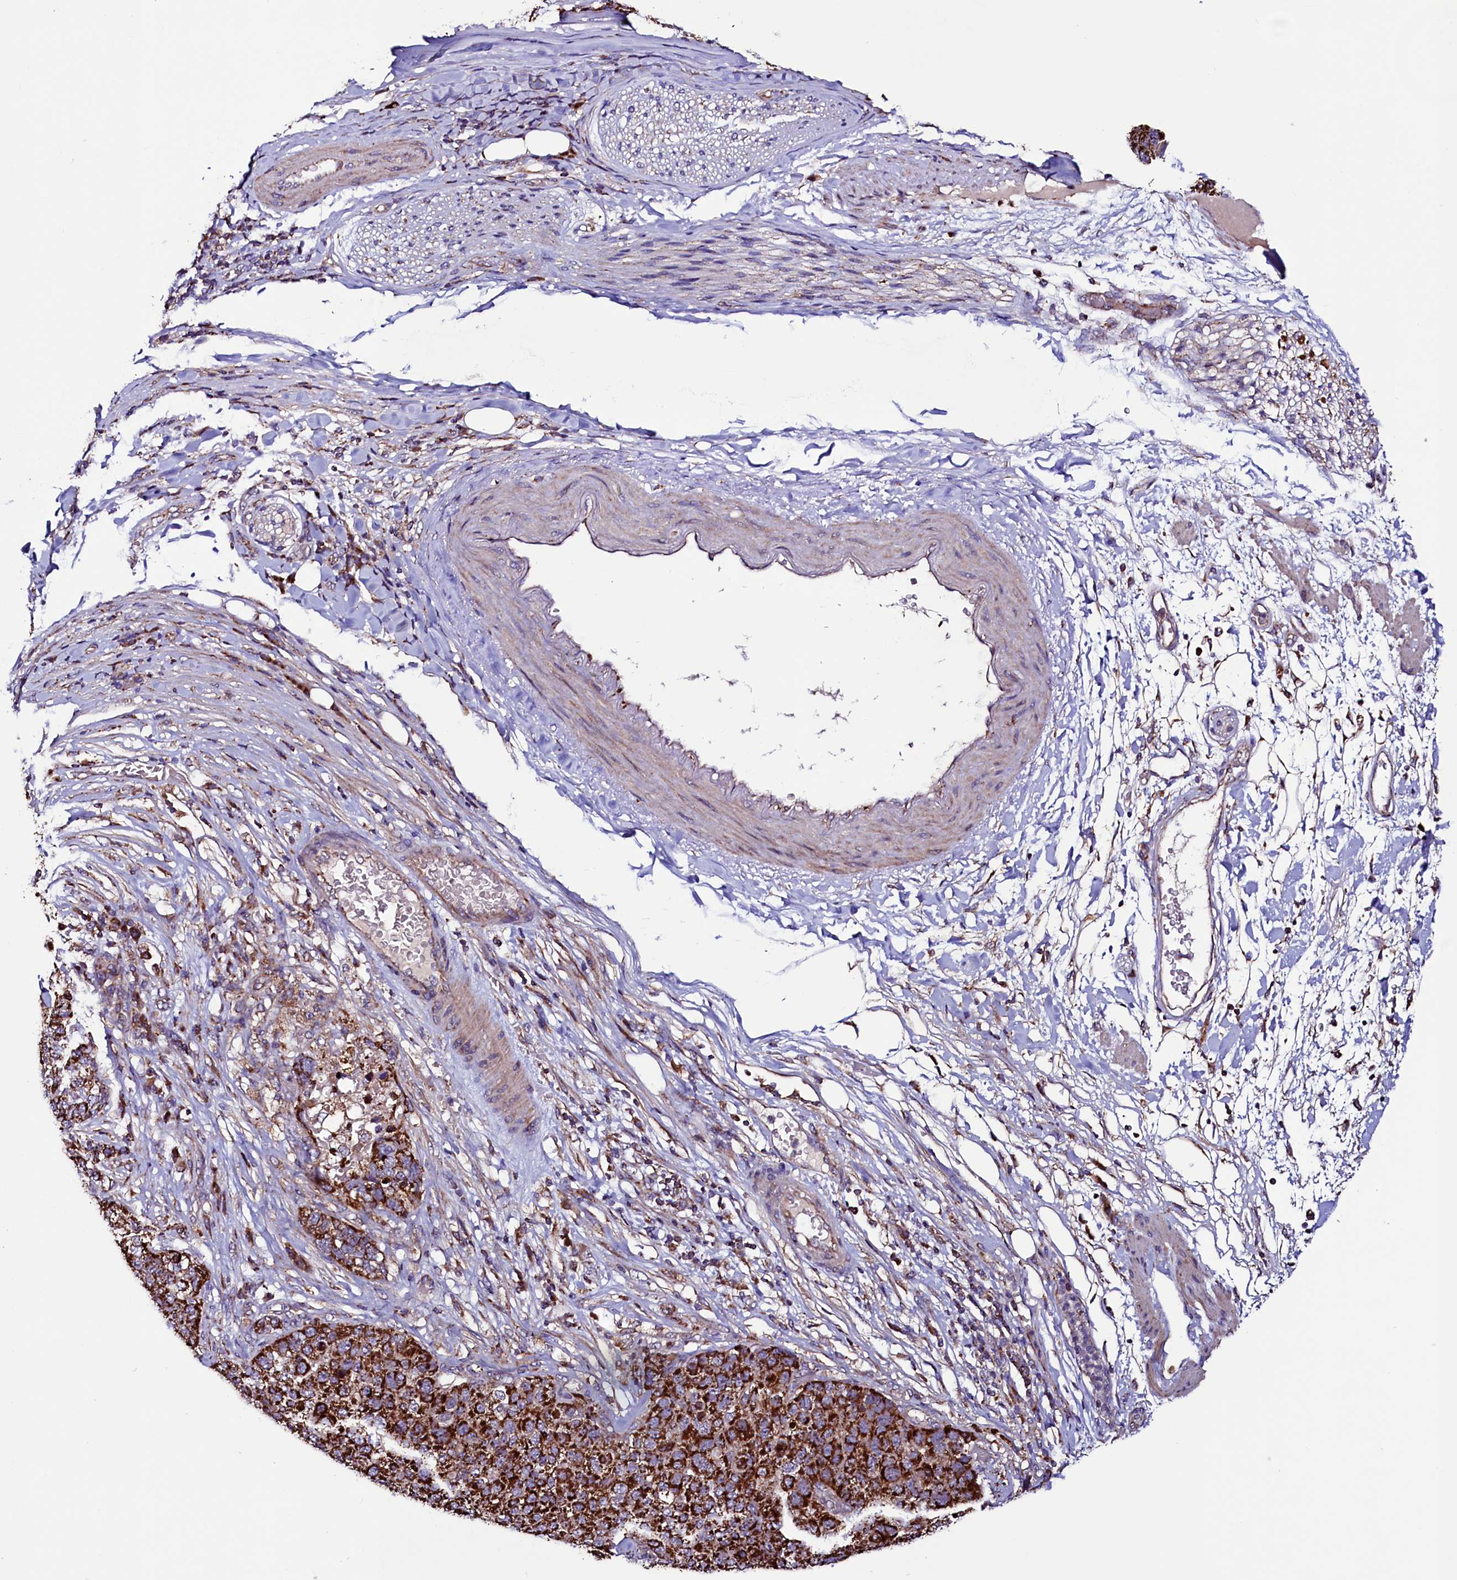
{"staining": {"intensity": "strong", "quantity": ">75%", "location": "cytoplasmic/membranous"}, "tissue": "pancreatic cancer", "cell_type": "Tumor cells", "image_type": "cancer", "snomed": [{"axis": "morphology", "description": "Adenocarcinoma, NOS"}, {"axis": "topography", "description": "Pancreas"}], "caption": "Protein expression analysis of human pancreatic cancer reveals strong cytoplasmic/membranous staining in about >75% of tumor cells.", "gene": "STARD5", "patient": {"sex": "female", "age": 61}}